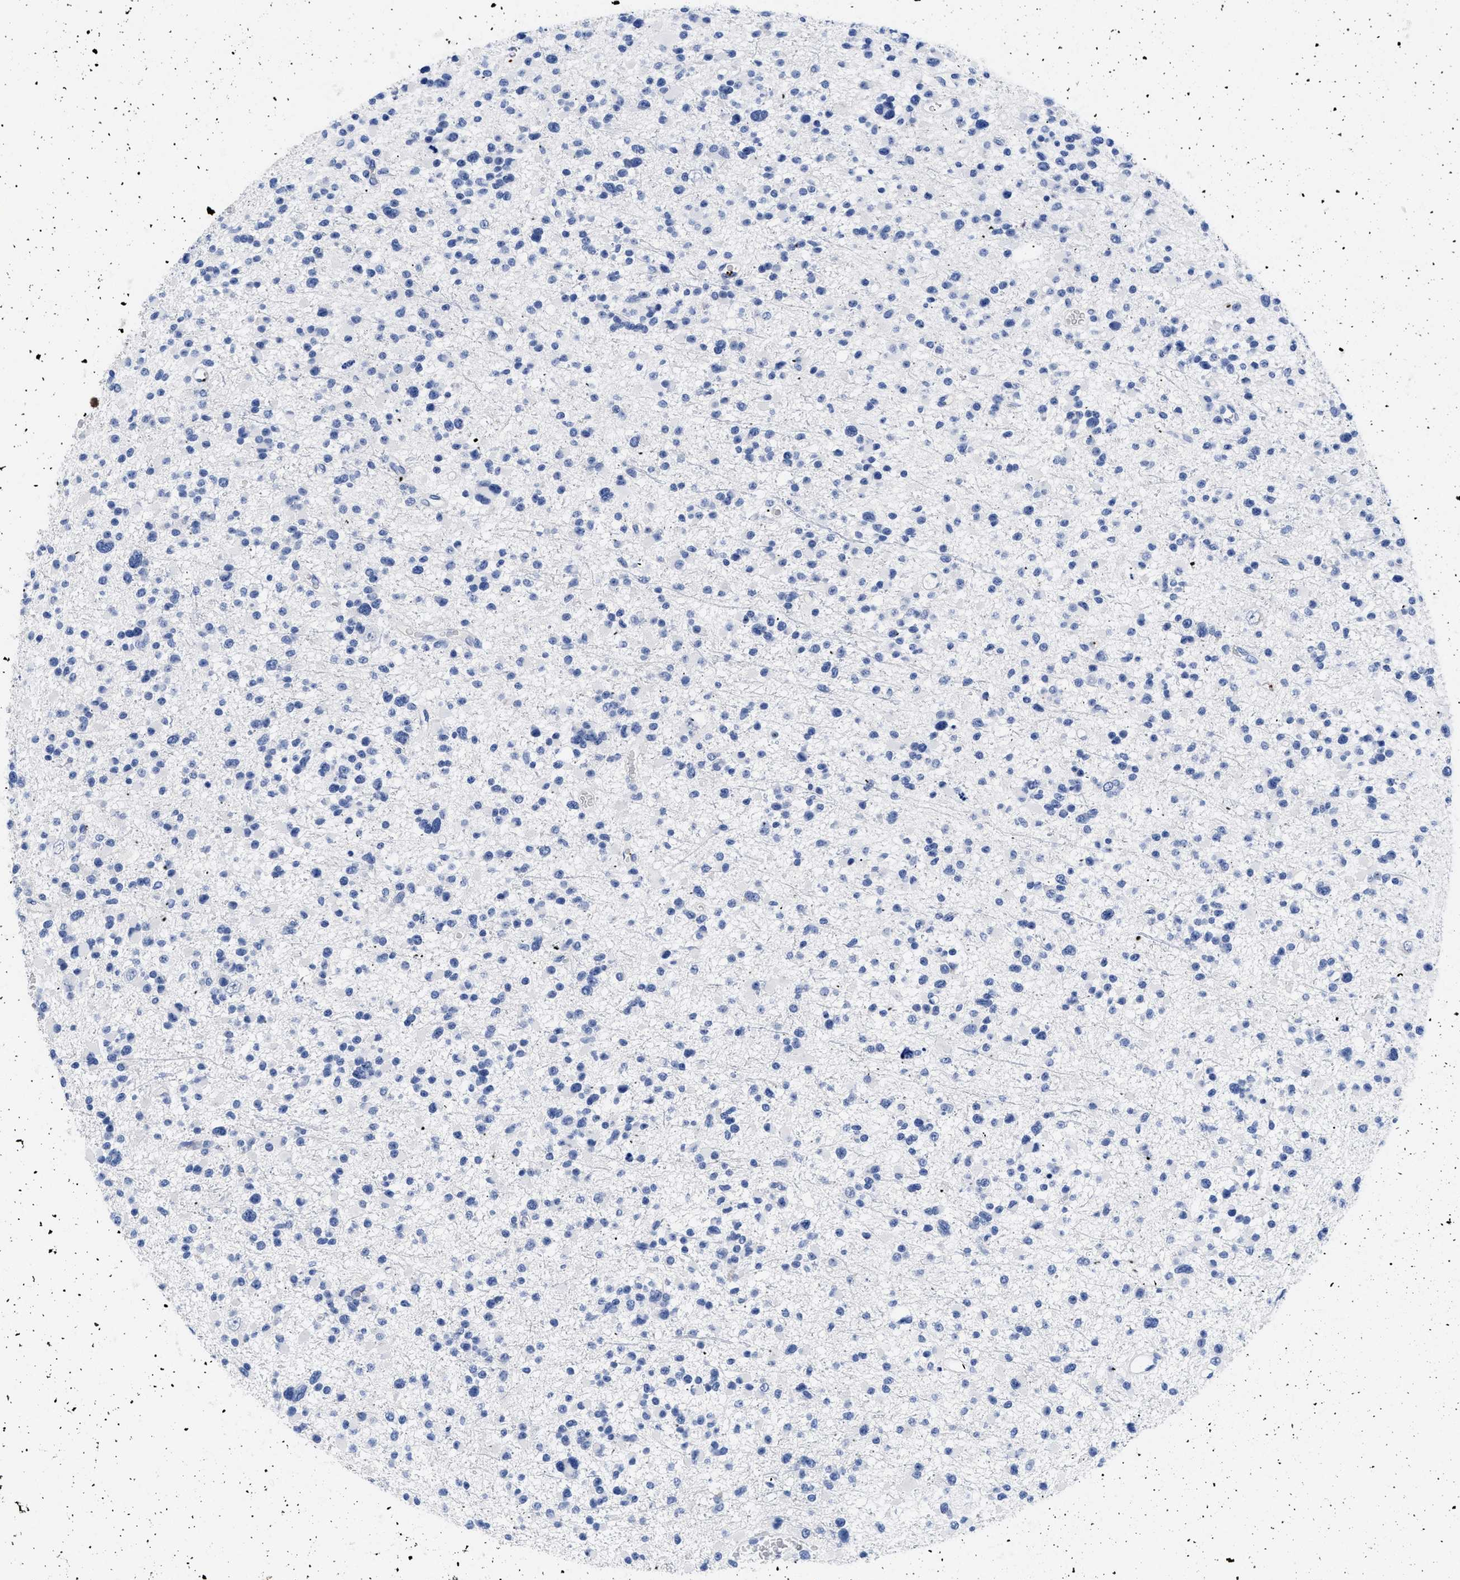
{"staining": {"intensity": "negative", "quantity": "none", "location": "none"}, "tissue": "glioma", "cell_type": "Tumor cells", "image_type": "cancer", "snomed": [{"axis": "morphology", "description": "Glioma, malignant, Low grade"}, {"axis": "topography", "description": "Brain"}], "caption": "This is an immunohistochemistry (IHC) photomicrograph of human glioma. There is no positivity in tumor cells.", "gene": "TREML1", "patient": {"sex": "female", "age": 22}}